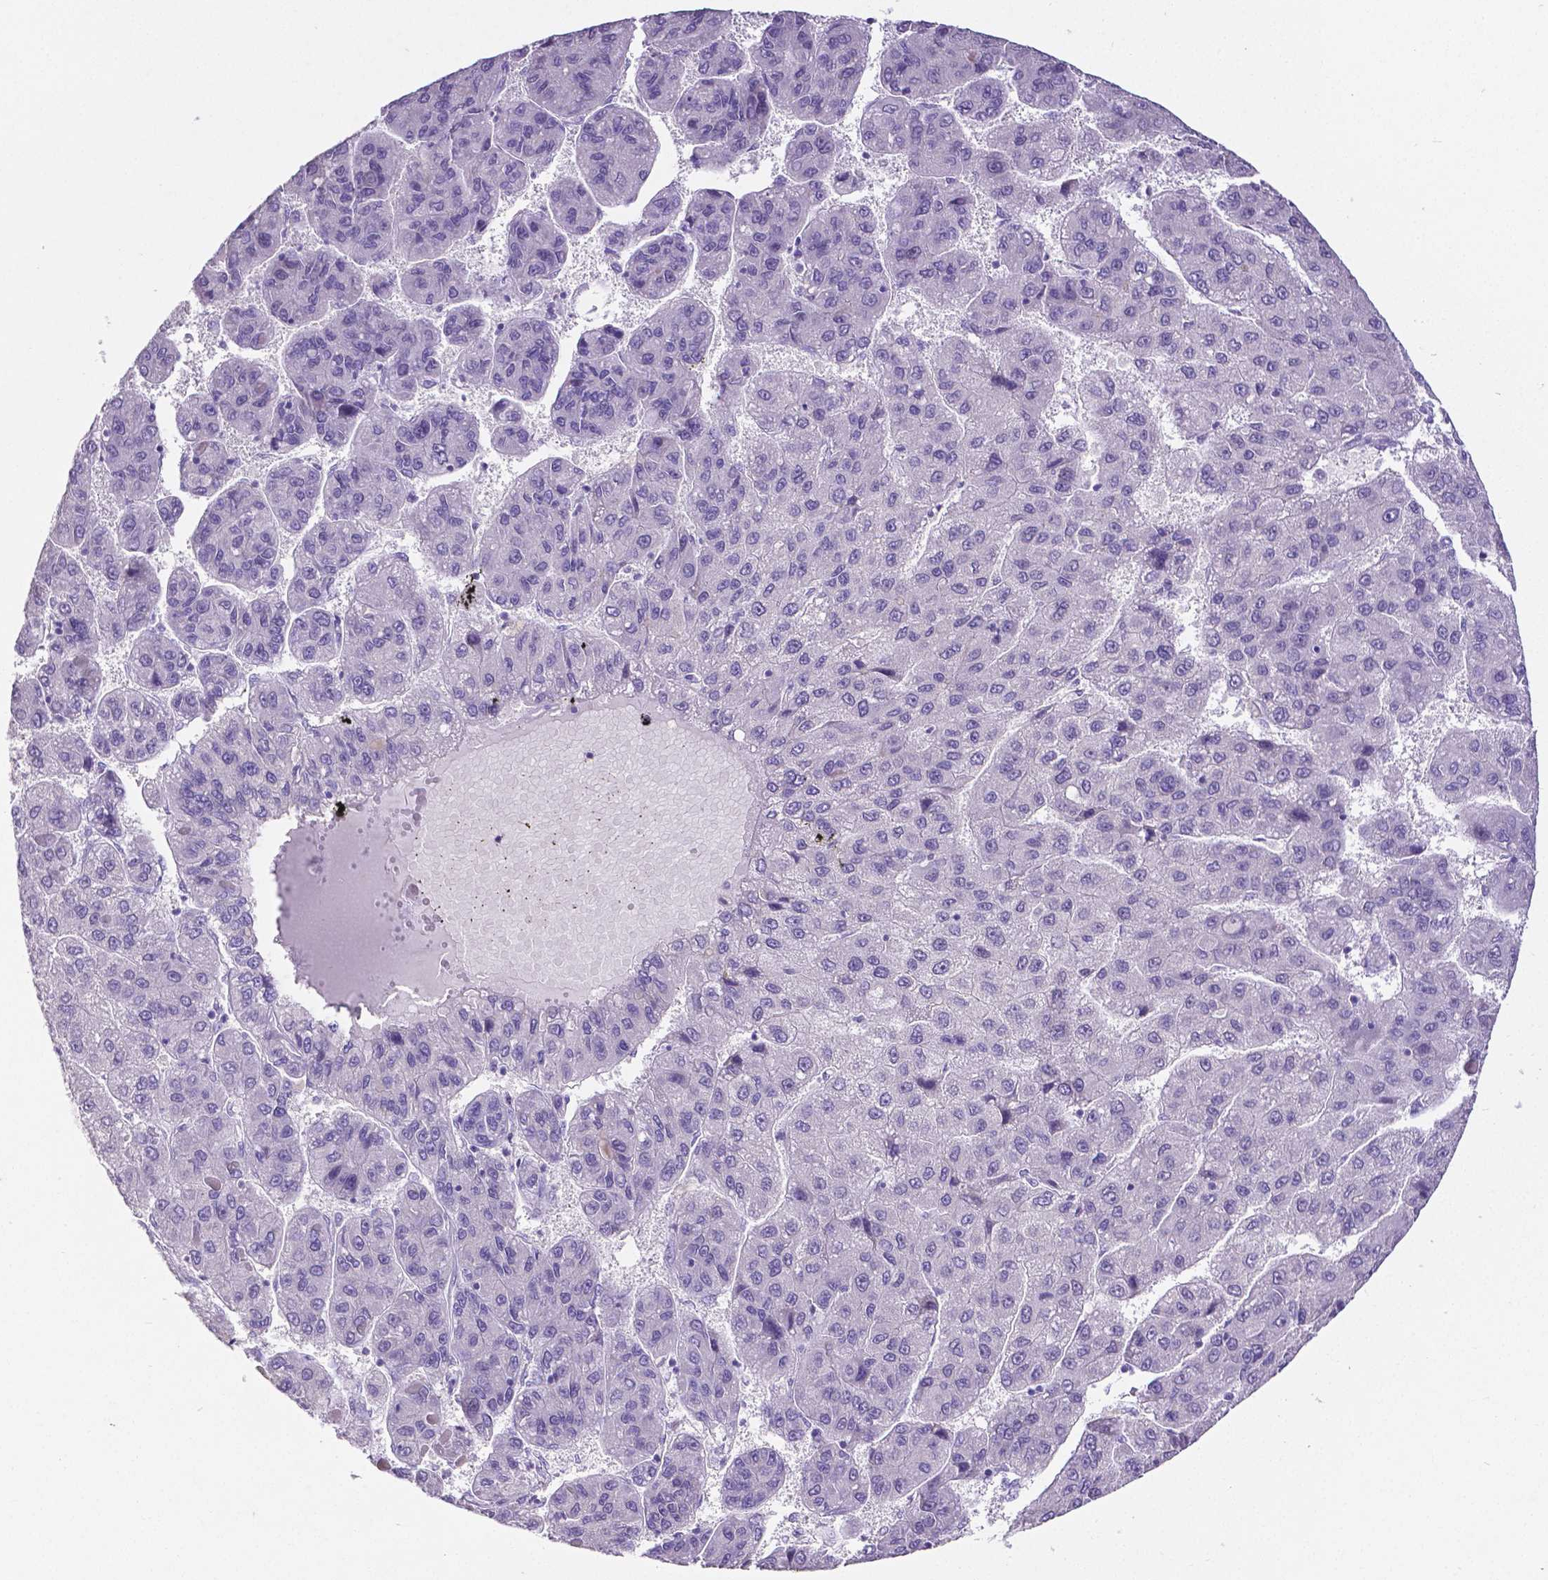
{"staining": {"intensity": "negative", "quantity": "none", "location": "none"}, "tissue": "liver cancer", "cell_type": "Tumor cells", "image_type": "cancer", "snomed": [{"axis": "morphology", "description": "Carcinoma, Hepatocellular, NOS"}, {"axis": "topography", "description": "Liver"}], "caption": "Hepatocellular carcinoma (liver) was stained to show a protein in brown. There is no significant staining in tumor cells.", "gene": "SATB2", "patient": {"sex": "female", "age": 82}}